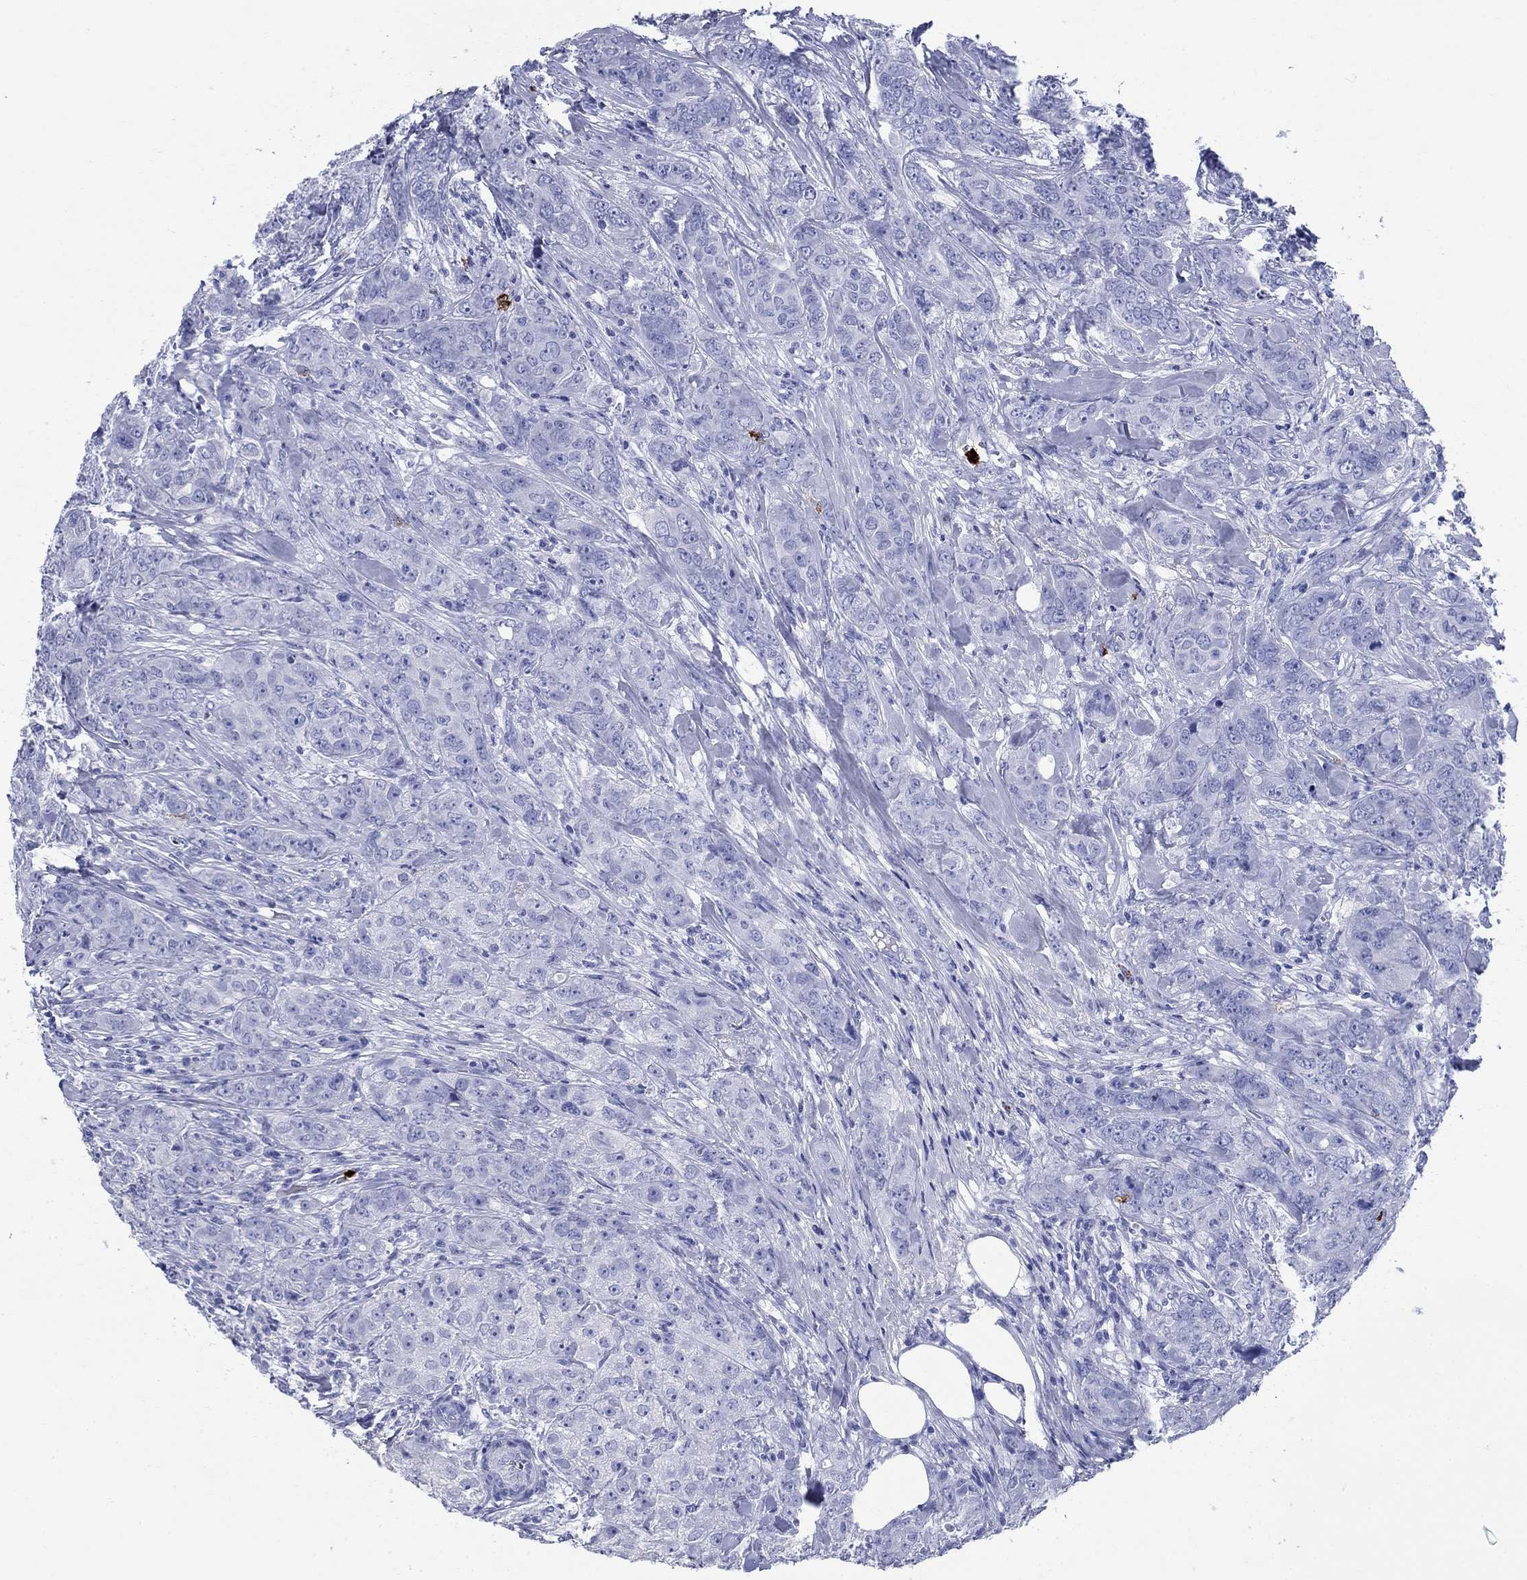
{"staining": {"intensity": "negative", "quantity": "none", "location": "none"}, "tissue": "breast cancer", "cell_type": "Tumor cells", "image_type": "cancer", "snomed": [{"axis": "morphology", "description": "Duct carcinoma"}, {"axis": "topography", "description": "Breast"}], "caption": "A photomicrograph of human infiltrating ductal carcinoma (breast) is negative for staining in tumor cells.", "gene": "AZU1", "patient": {"sex": "female", "age": 43}}